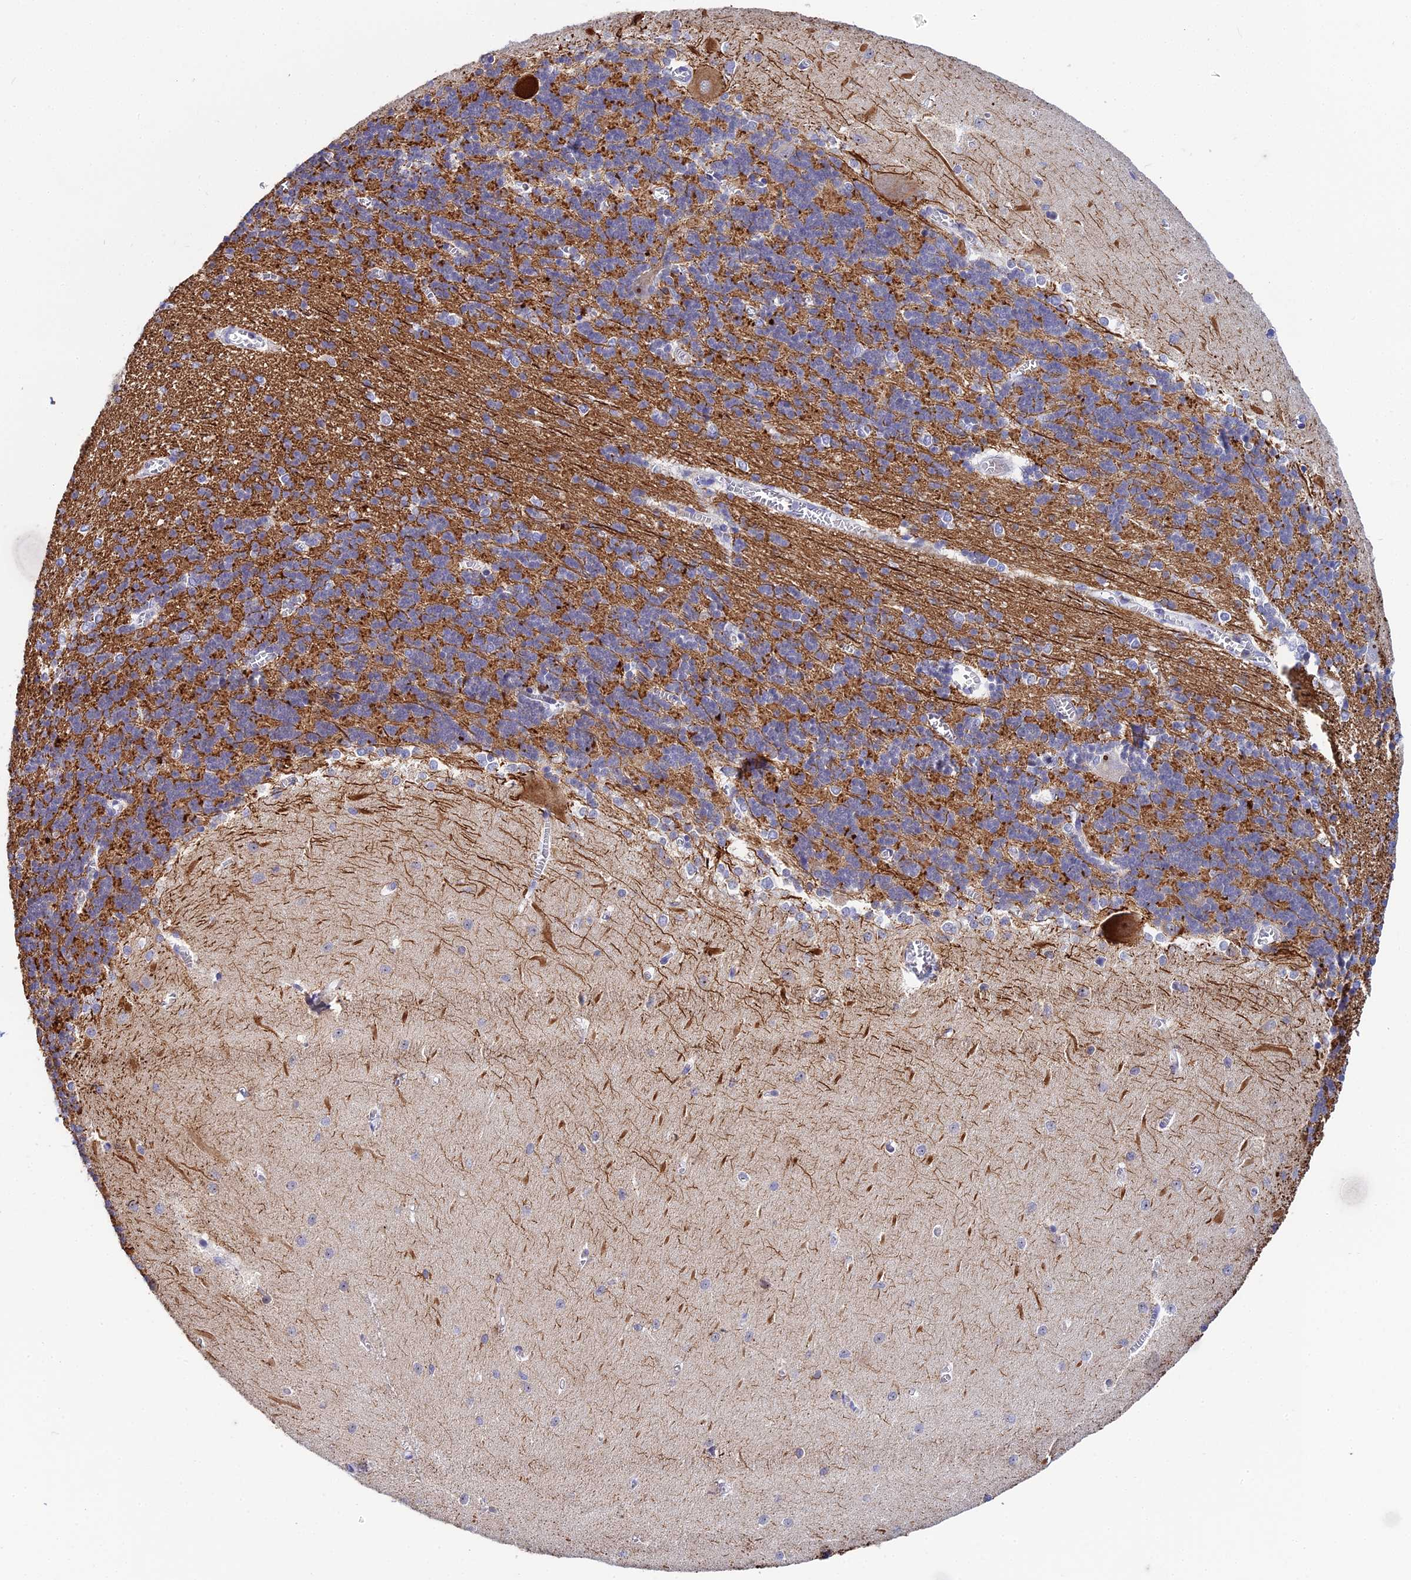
{"staining": {"intensity": "strong", "quantity": "25%-75%", "location": "cytoplasmic/membranous"}, "tissue": "cerebellum", "cell_type": "Cells in granular layer", "image_type": "normal", "snomed": [{"axis": "morphology", "description": "Normal tissue, NOS"}, {"axis": "topography", "description": "Cerebellum"}], "caption": "Cells in granular layer show high levels of strong cytoplasmic/membranous positivity in about 25%-75% of cells in normal human cerebellum.", "gene": "PLPP4", "patient": {"sex": "male", "age": 37}}